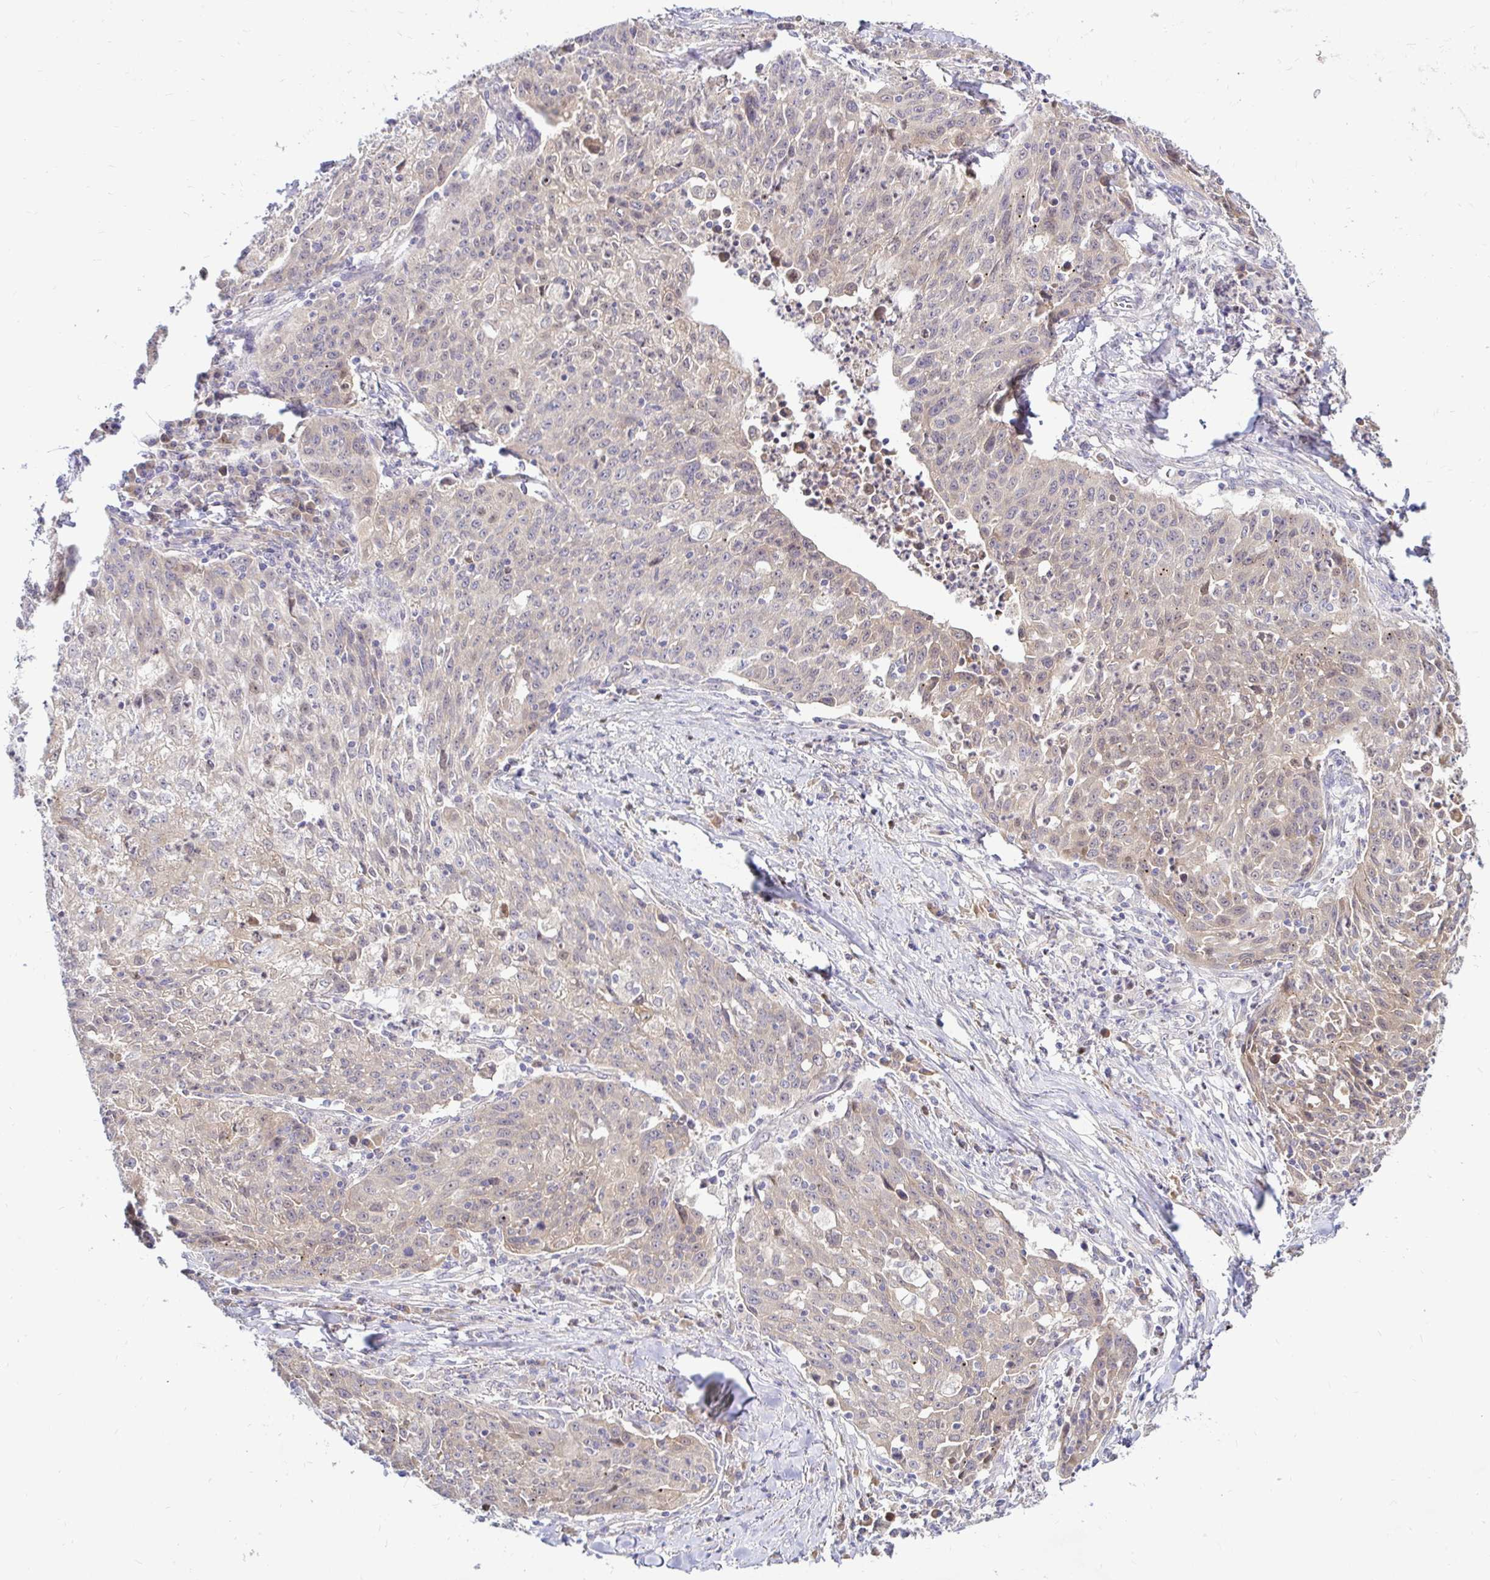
{"staining": {"intensity": "weak", "quantity": "25%-75%", "location": "cytoplasmic/membranous"}, "tissue": "lung cancer", "cell_type": "Tumor cells", "image_type": "cancer", "snomed": [{"axis": "morphology", "description": "Squamous cell carcinoma, NOS"}, {"axis": "morphology", "description": "Squamous cell carcinoma, metastatic, NOS"}, {"axis": "topography", "description": "Bronchus"}, {"axis": "topography", "description": "Lung"}], "caption": "Lung cancer stained for a protein reveals weak cytoplasmic/membranous positivity in tumor cells.", "gene": "ARHGEF37", "patient": {"sex": "male", "age": 62}}